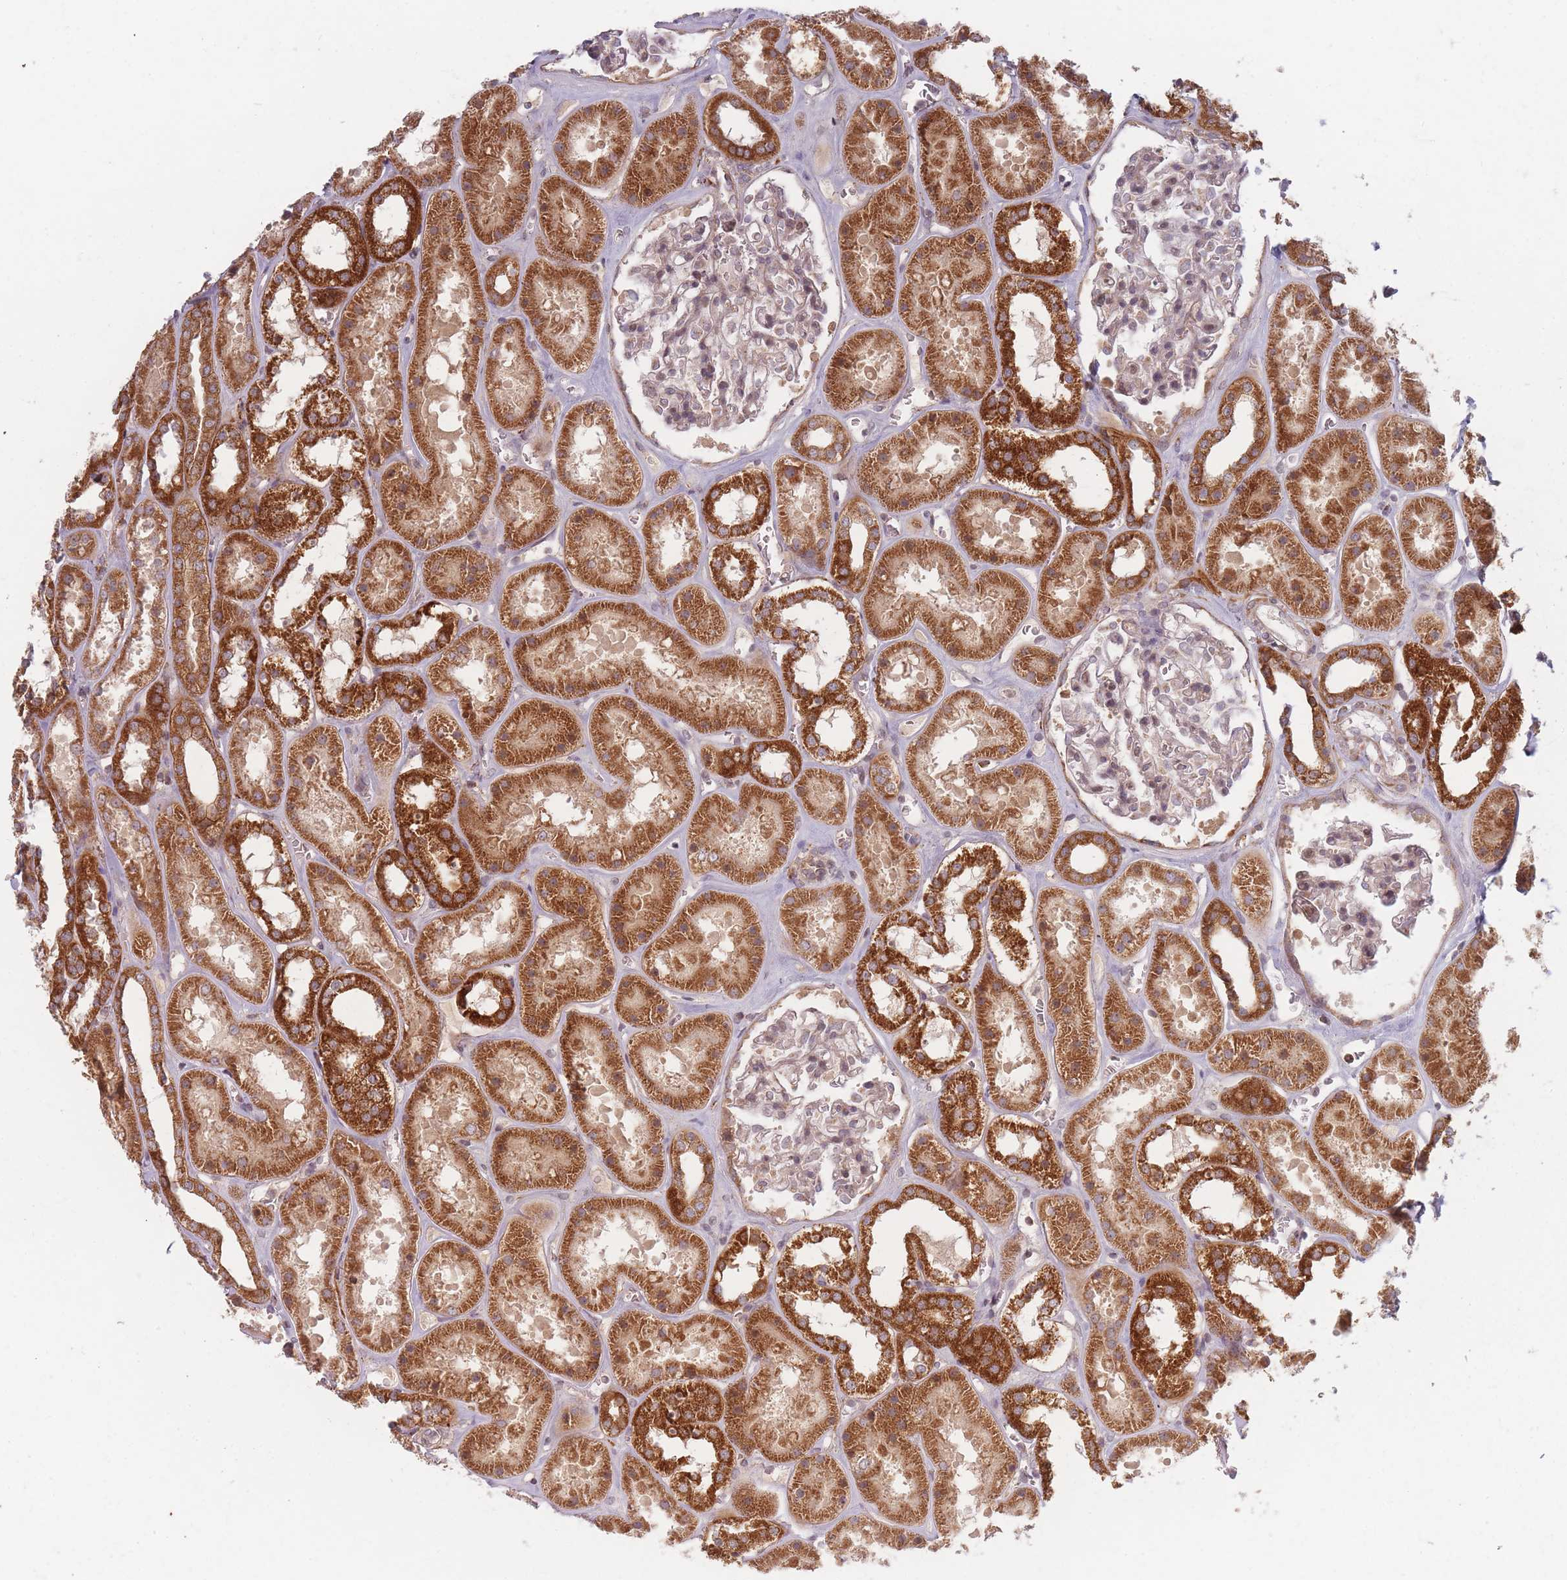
{"staining": {"intensity": "moderate", "quantity": "<25%", "location": "cytoplasmic/membranous"}, "tissue": "kidney", "cell_type": "Cells in glomeruli", "image_type": "normal", "snomed": [{"axis": "morphology", "description": "Normal tissue, NOS"}, {"axis": "topography", "description": "Kidney"}], "caption": "DAB (3,3'-diaminobenzidine) immunohistochemical staining of benign kidney displays moderate cytoplasmic/membranous protein expression in approximately <25% of cells in glomeruli.", "gene": "RADX", "patient": {"sex": "female", "age": 41}}